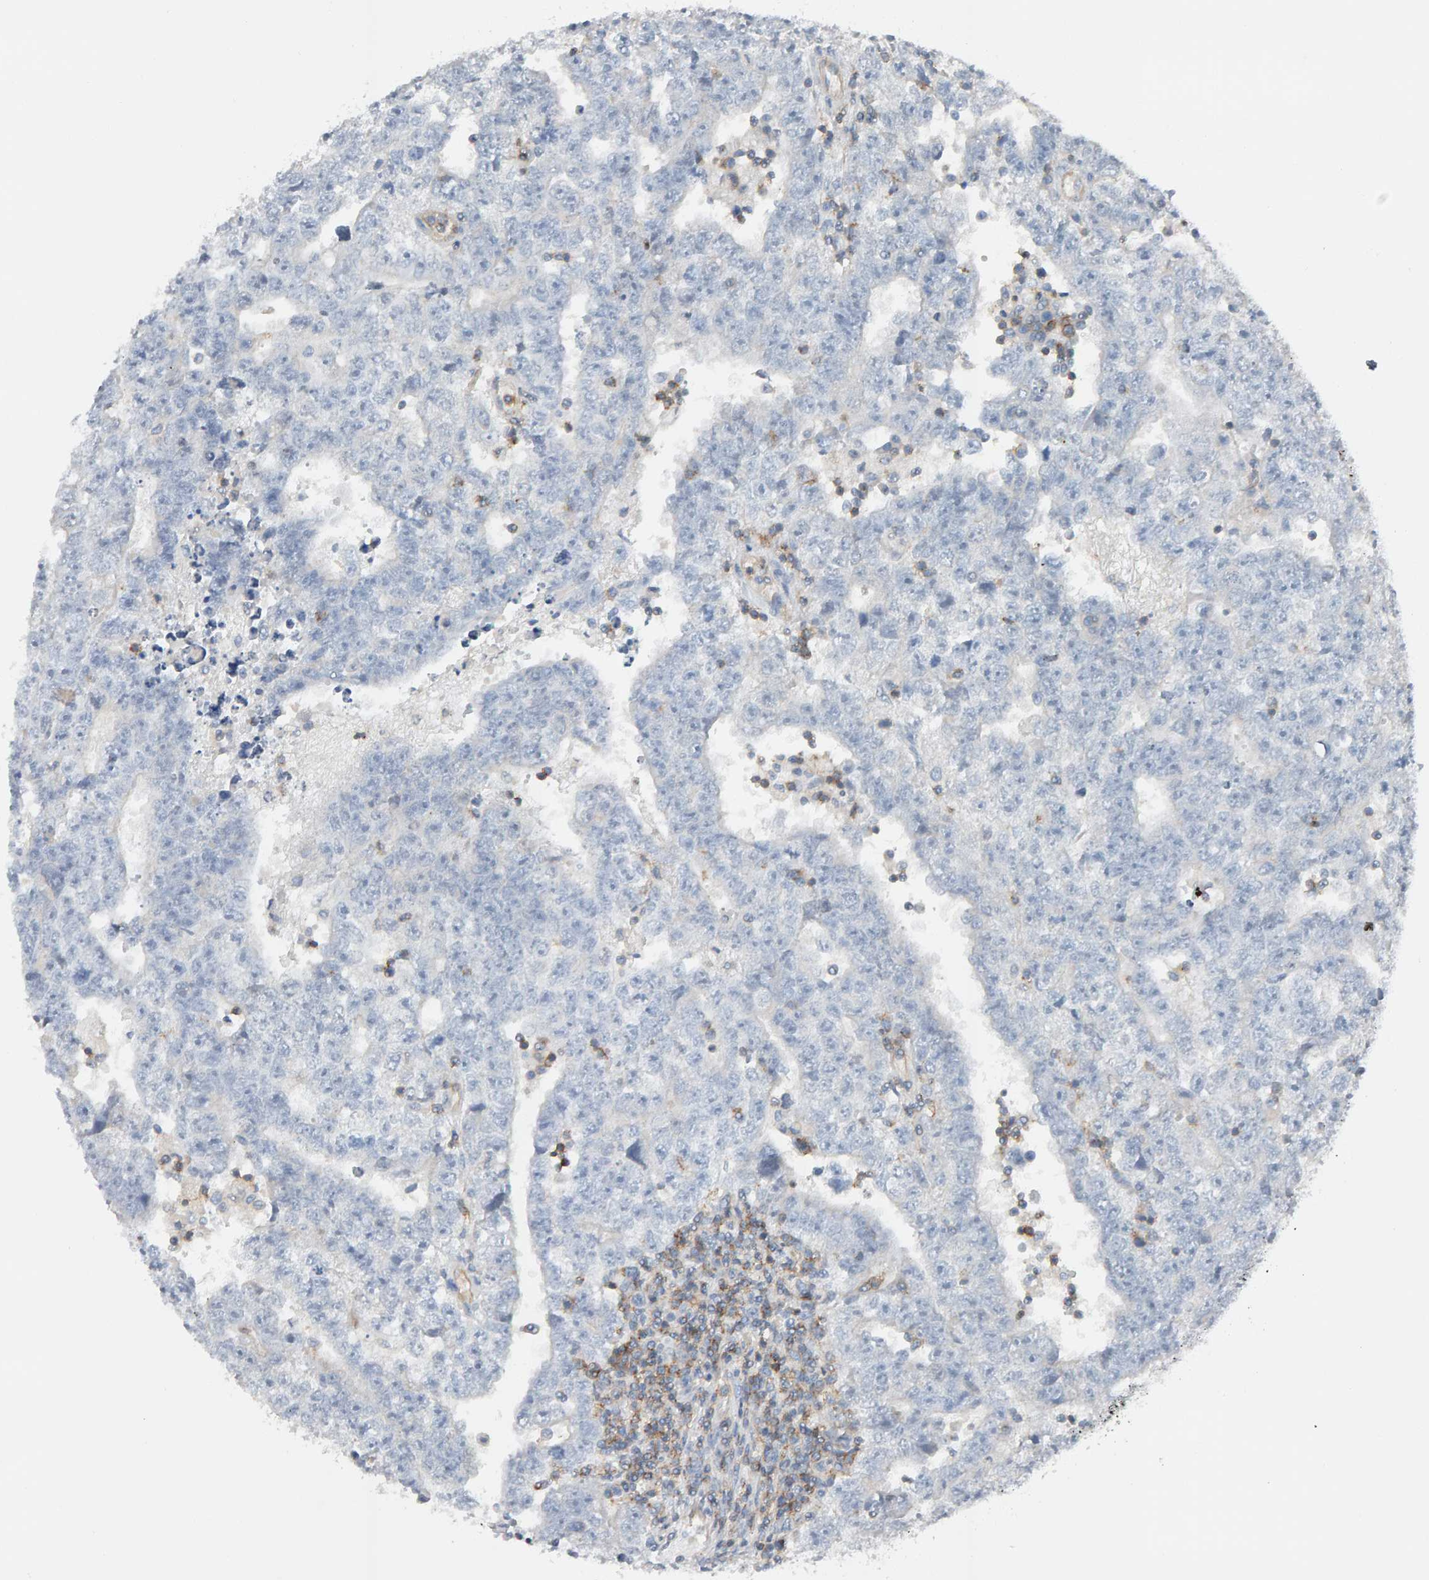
{"staining": {"intensity": "negative", "quantity": "none", "location": "none"}, "tissue": "testis cancer", "cell_type": "Tumor cells", "image_type": "cancer", "snomed": [{"axis": "morphology", "description": "Carcinoma, Embryonal, NOS"}, {"axis": "topography", "description": "Testis"}], "caption": "A micrograph of human testis cancer is negative for staining in tumor cells.", "gene": "FYN", "patient": {"sex": "male", "age": 25}}